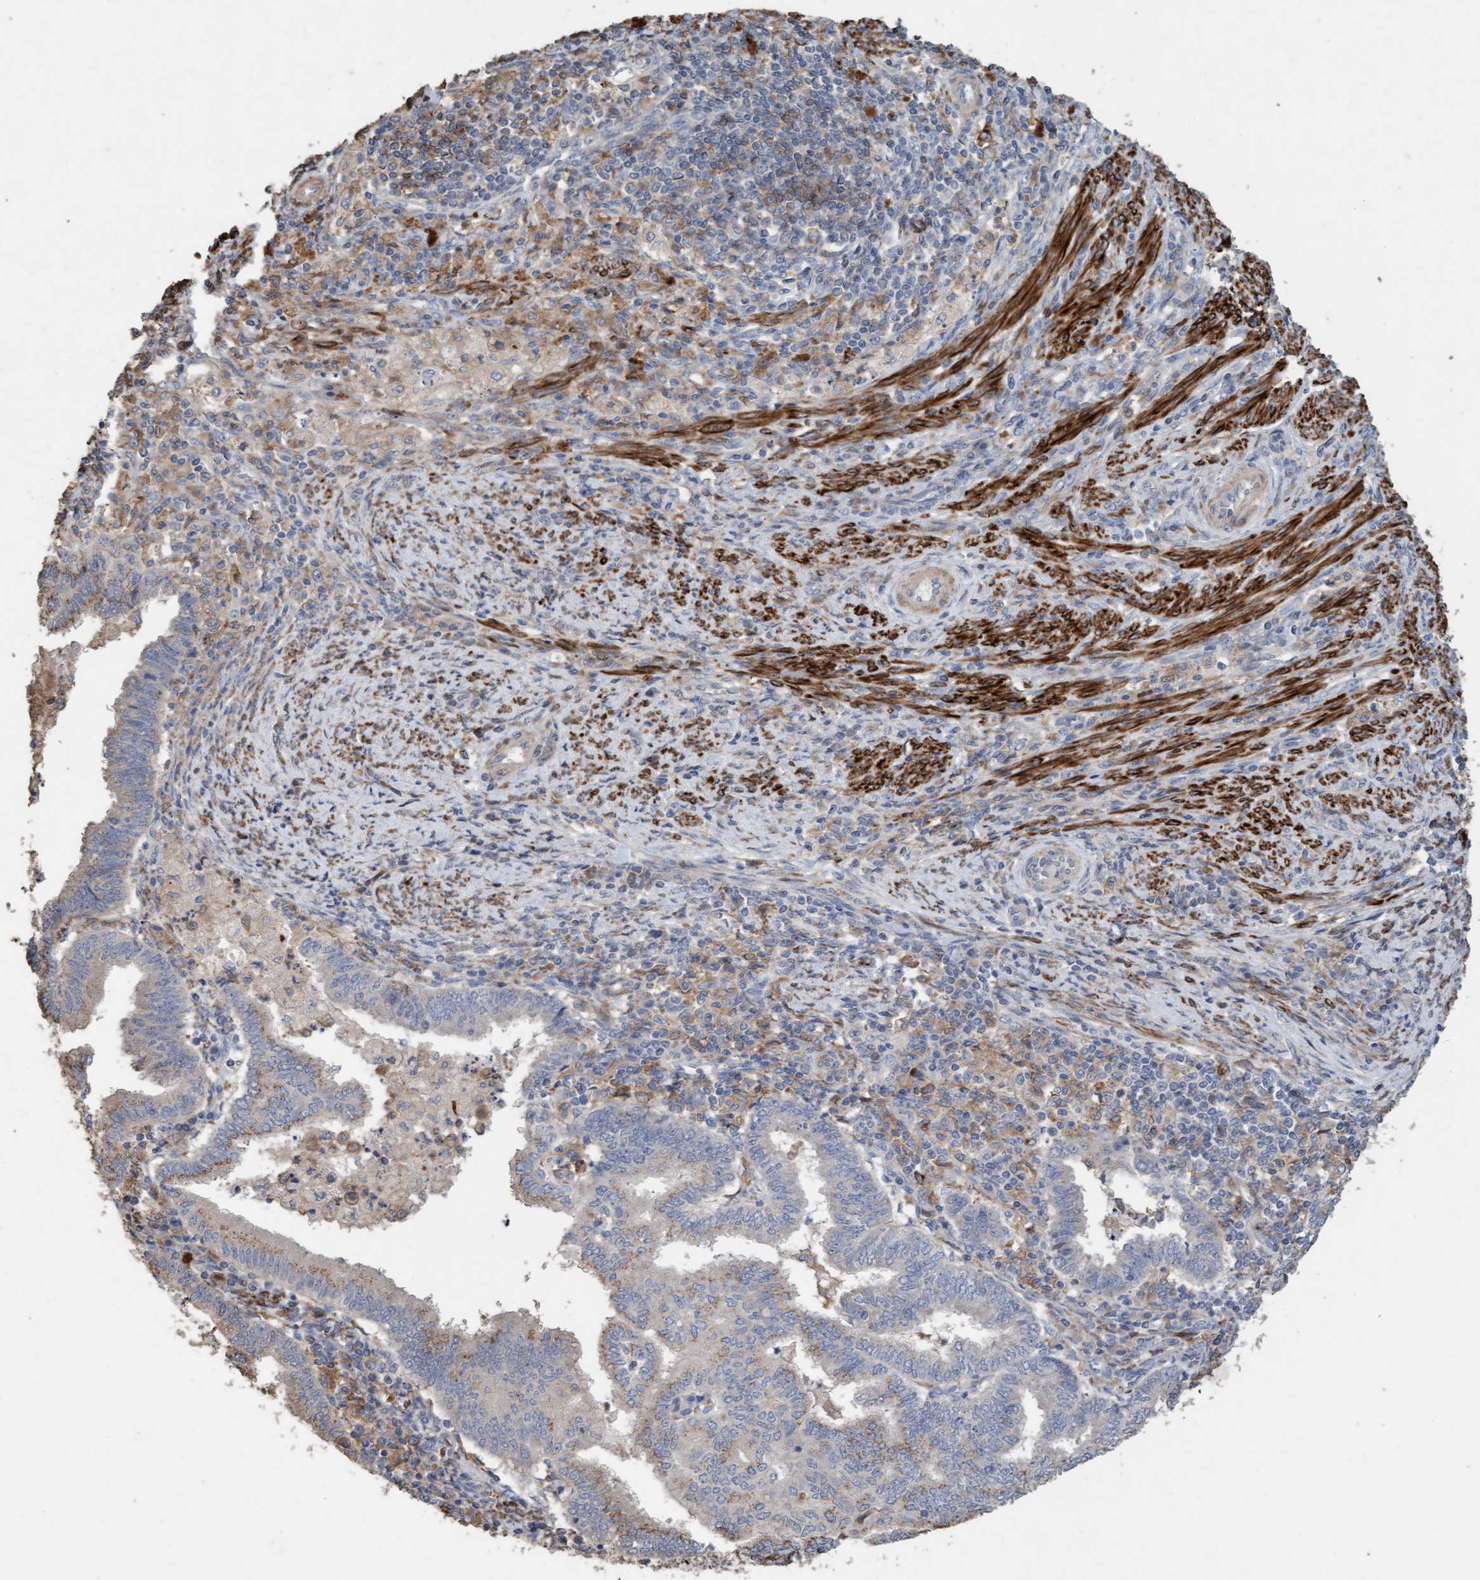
{"staining": {"intensity": "weak", "quantity": "<25%", "location": "cytoplasmic/membranous"}, "tissue": "endometrial cancer", "cell_type": "Tumor cells", "image_type": "cancer", "snomed": [{"axis": "morphology", "description": "Polyp, NOS"}, {"axis": "morphology", "description": "Adenocarcinoma, NOS"}, {"axis": "morphology", "description": "Adenoma, NOS"}, {"axis": "topography", "description": "Endometrium"}], "caption": "This is an immunohistochemistry (IHC) photomicrograph of endometrial adenocarcinoma. There is no expression in tumor cells.", "gene": "LONRF1", "patient": {"sex": "female", "age": 79}}